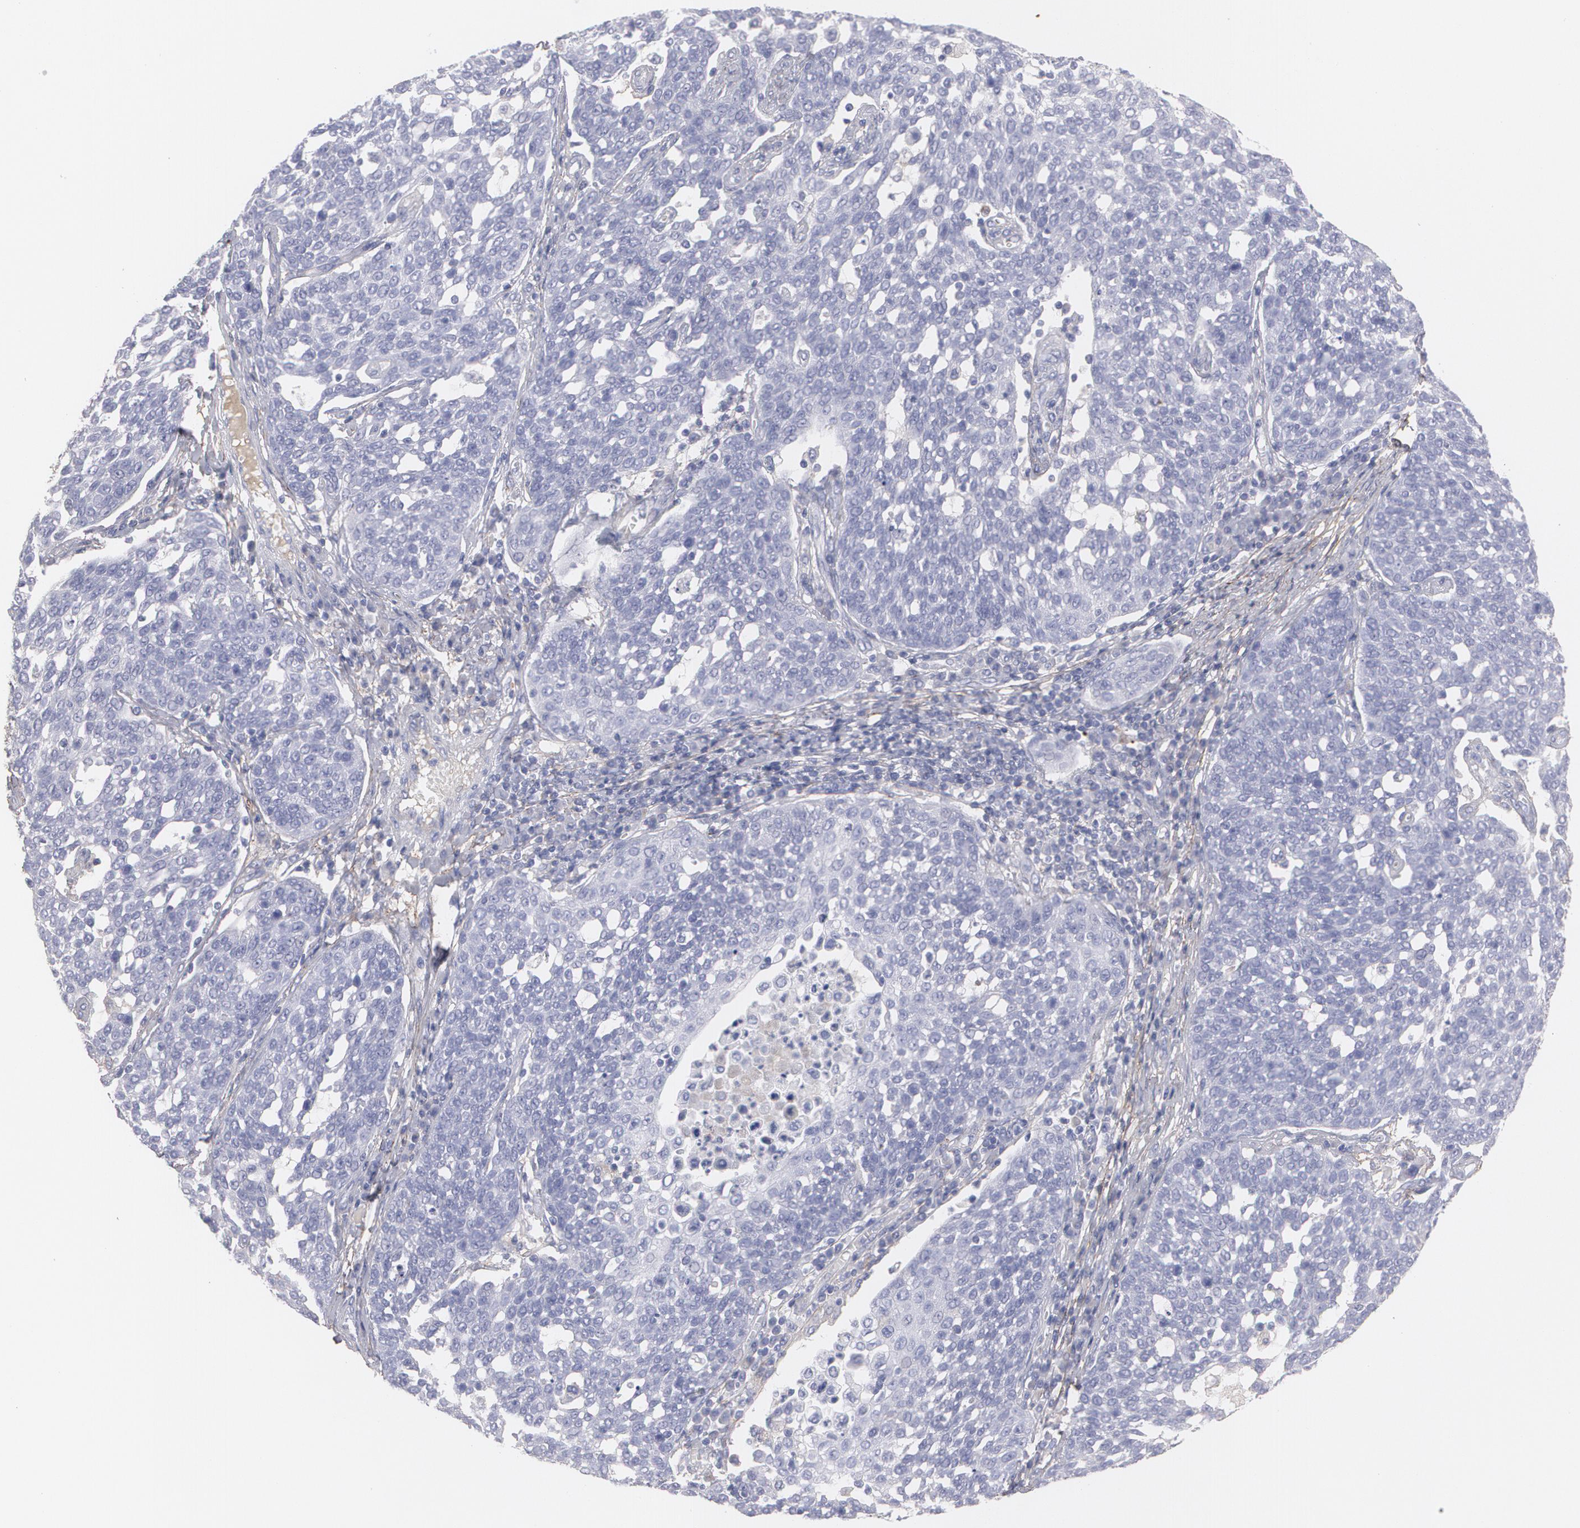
{"staining": {"intensity": "negative", "quantity": "none", "location": "none"}, "tissue": "cervical cancer", "cell_type": "Tumor cells", "image_type": "cancer", "snomed": [{"axis": "morphology", "description": "Squamous cell carcinoma, NOS"}, {"axis": "topography", "description": "Cervix"}], "caption": "This is an immunohistochemistry photomicrograph of cervical cancer (squamous cell carcinoma). There is no expression in tumor cells.", "gene": "FBLN1", "patient": {"sex": "female", "age": 34}}